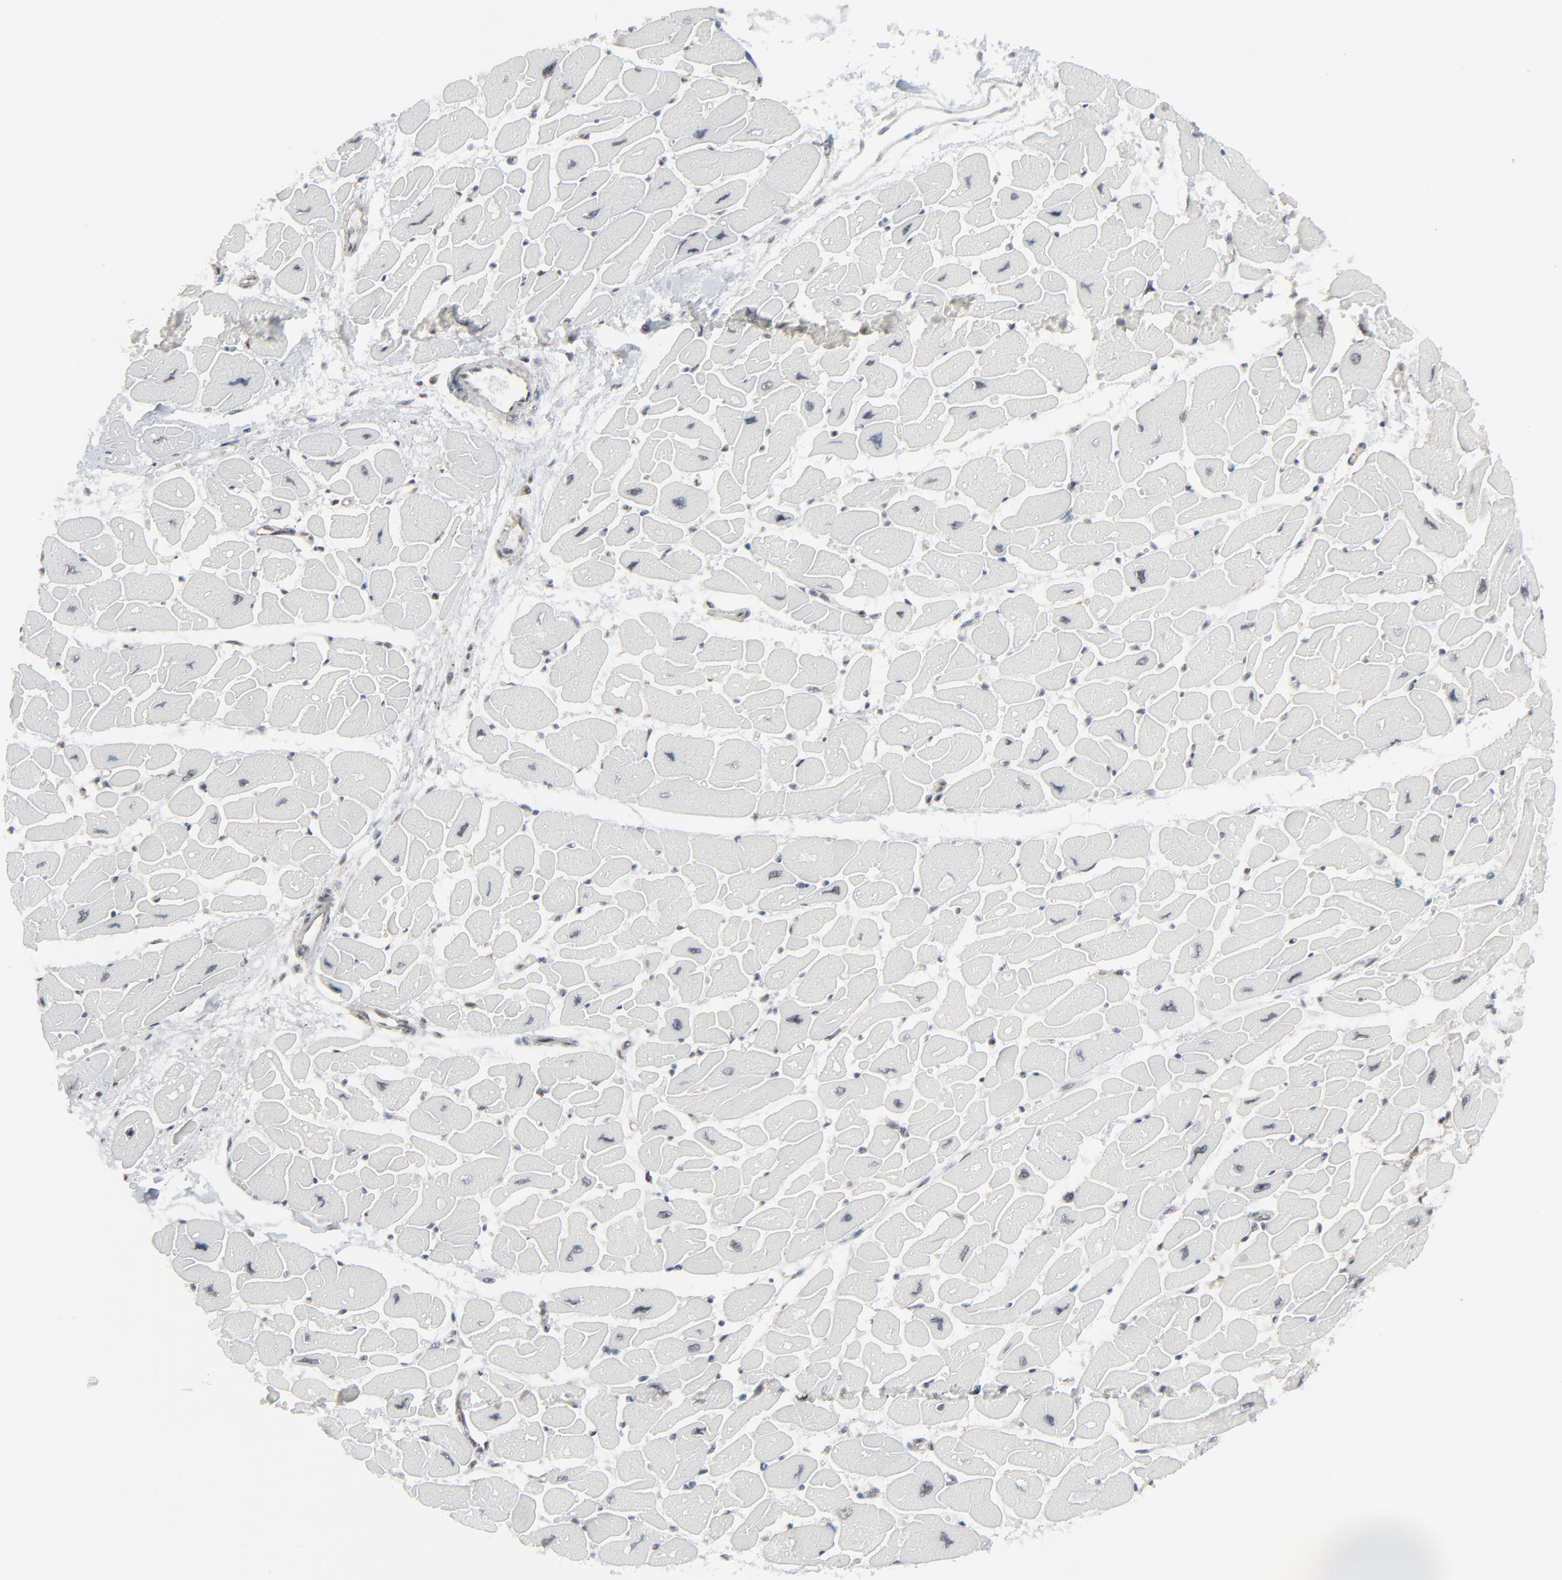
{"staining": {"intensity": "weak", "quantity": "<25%", "location": "nuclear"}, "tissue": "heart muscle", "cell_type": "Cardiomyocytes", "image_type": "normal", "snomed": [{"axis": "morphology", "description": "Normal tissue, NOS"}, {"axis": "topography", "description": "Heart"}], "caption": "Photomicrograph shows no protein expression in cardiomyocytes of unremarkable heart muscle. Nuclei are stained in blue.", "gene": "FBXO28", "patient": {"sex": "female", "age": 54}}